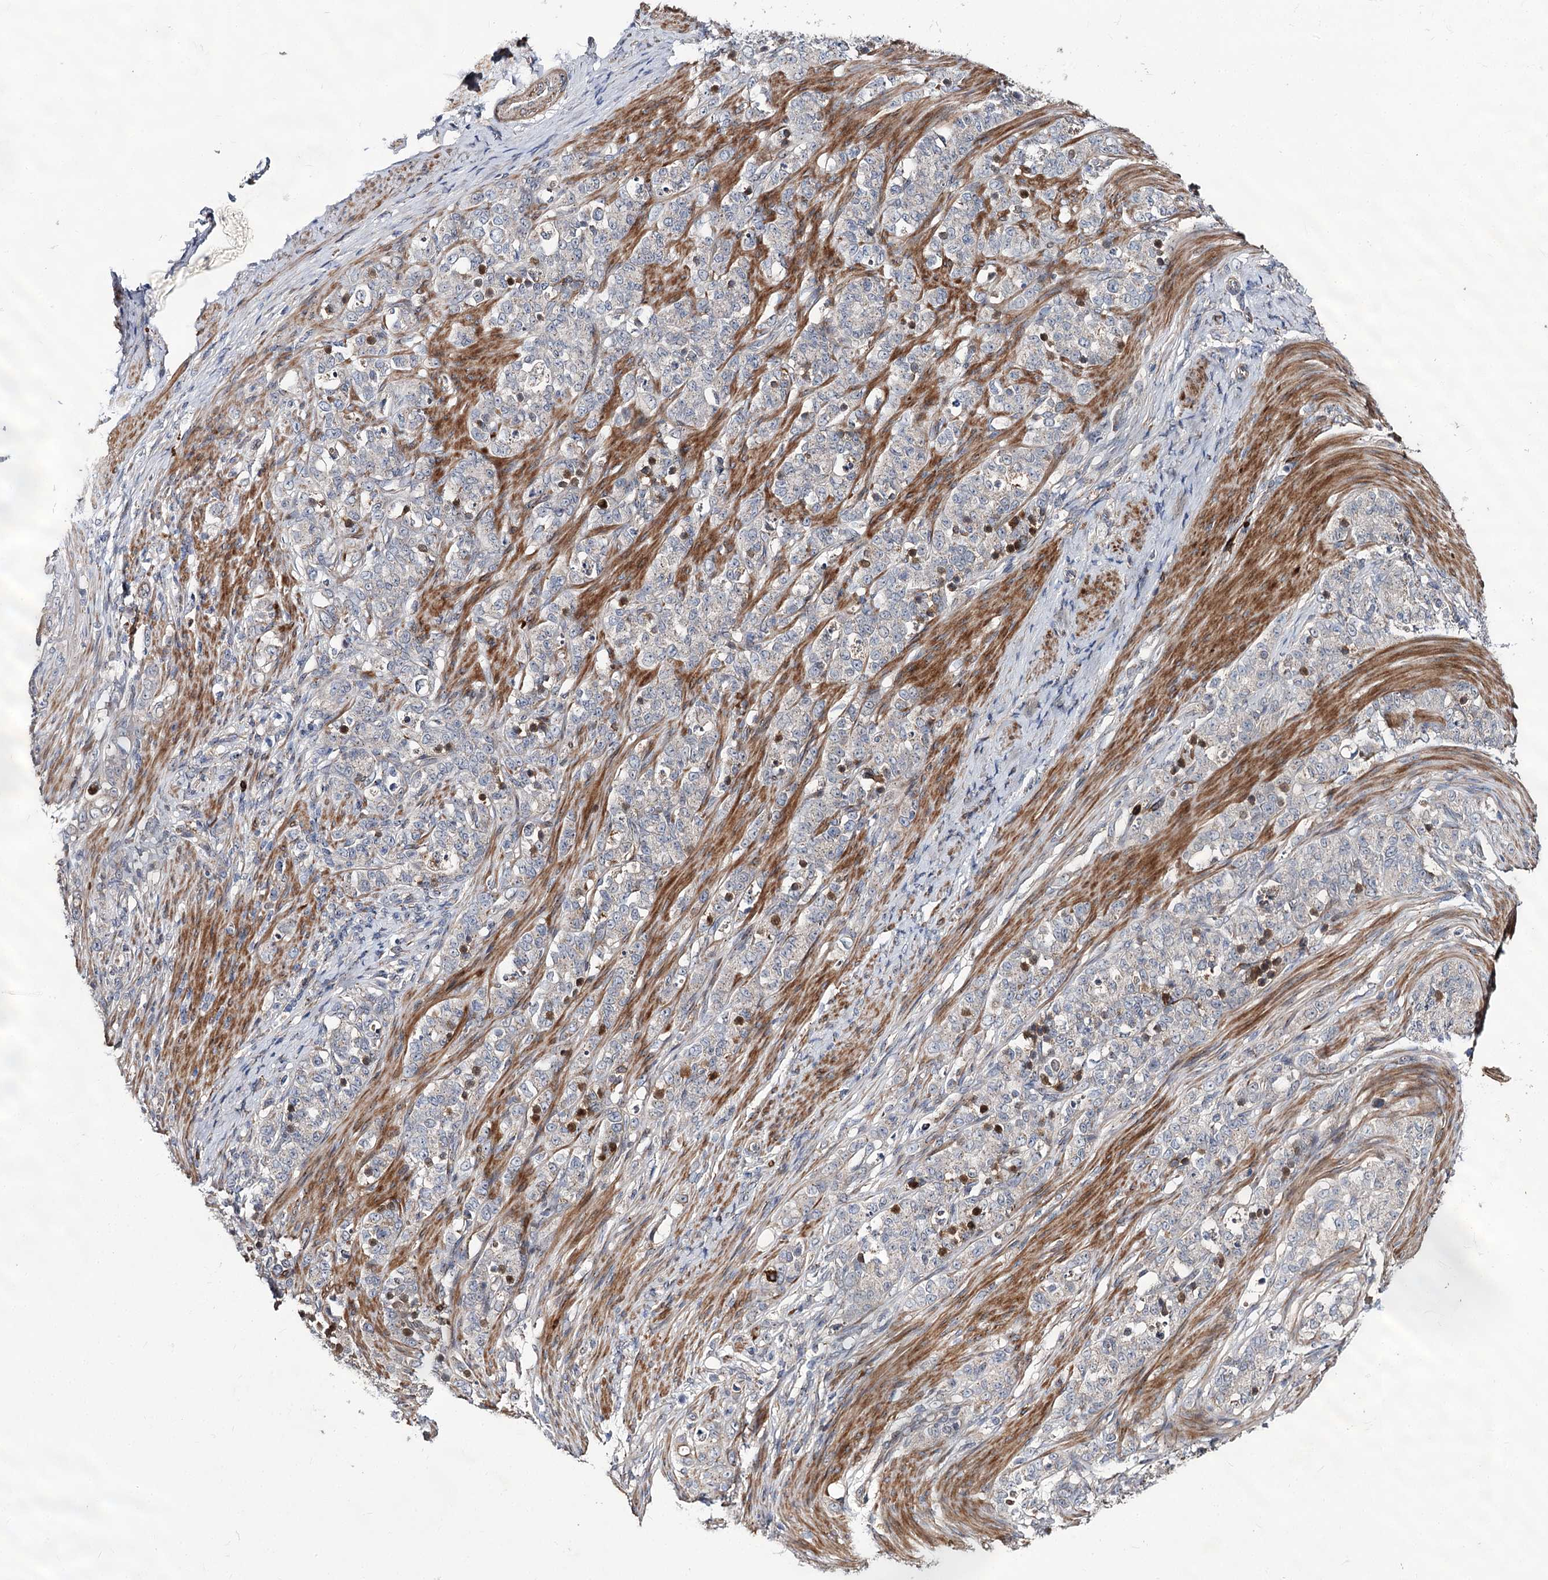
{"staining": {"intensity": "negative", "quantity": "none", "location": "none"}, "tissue": "stomach cancer", "cell_type": "Tumor cells", "image_type": "cancer", "snomed": [{"axis": "morphology", "description": "Adenocarcinoma, NOS"}, {"axis": "topography", "description": "Stomach"}], "caption": "There is no significant expression in tumor cells of stomach adenocarcinoma.", "gene": "MINDY3", "patient": {"sex": "female", "age": 79}}